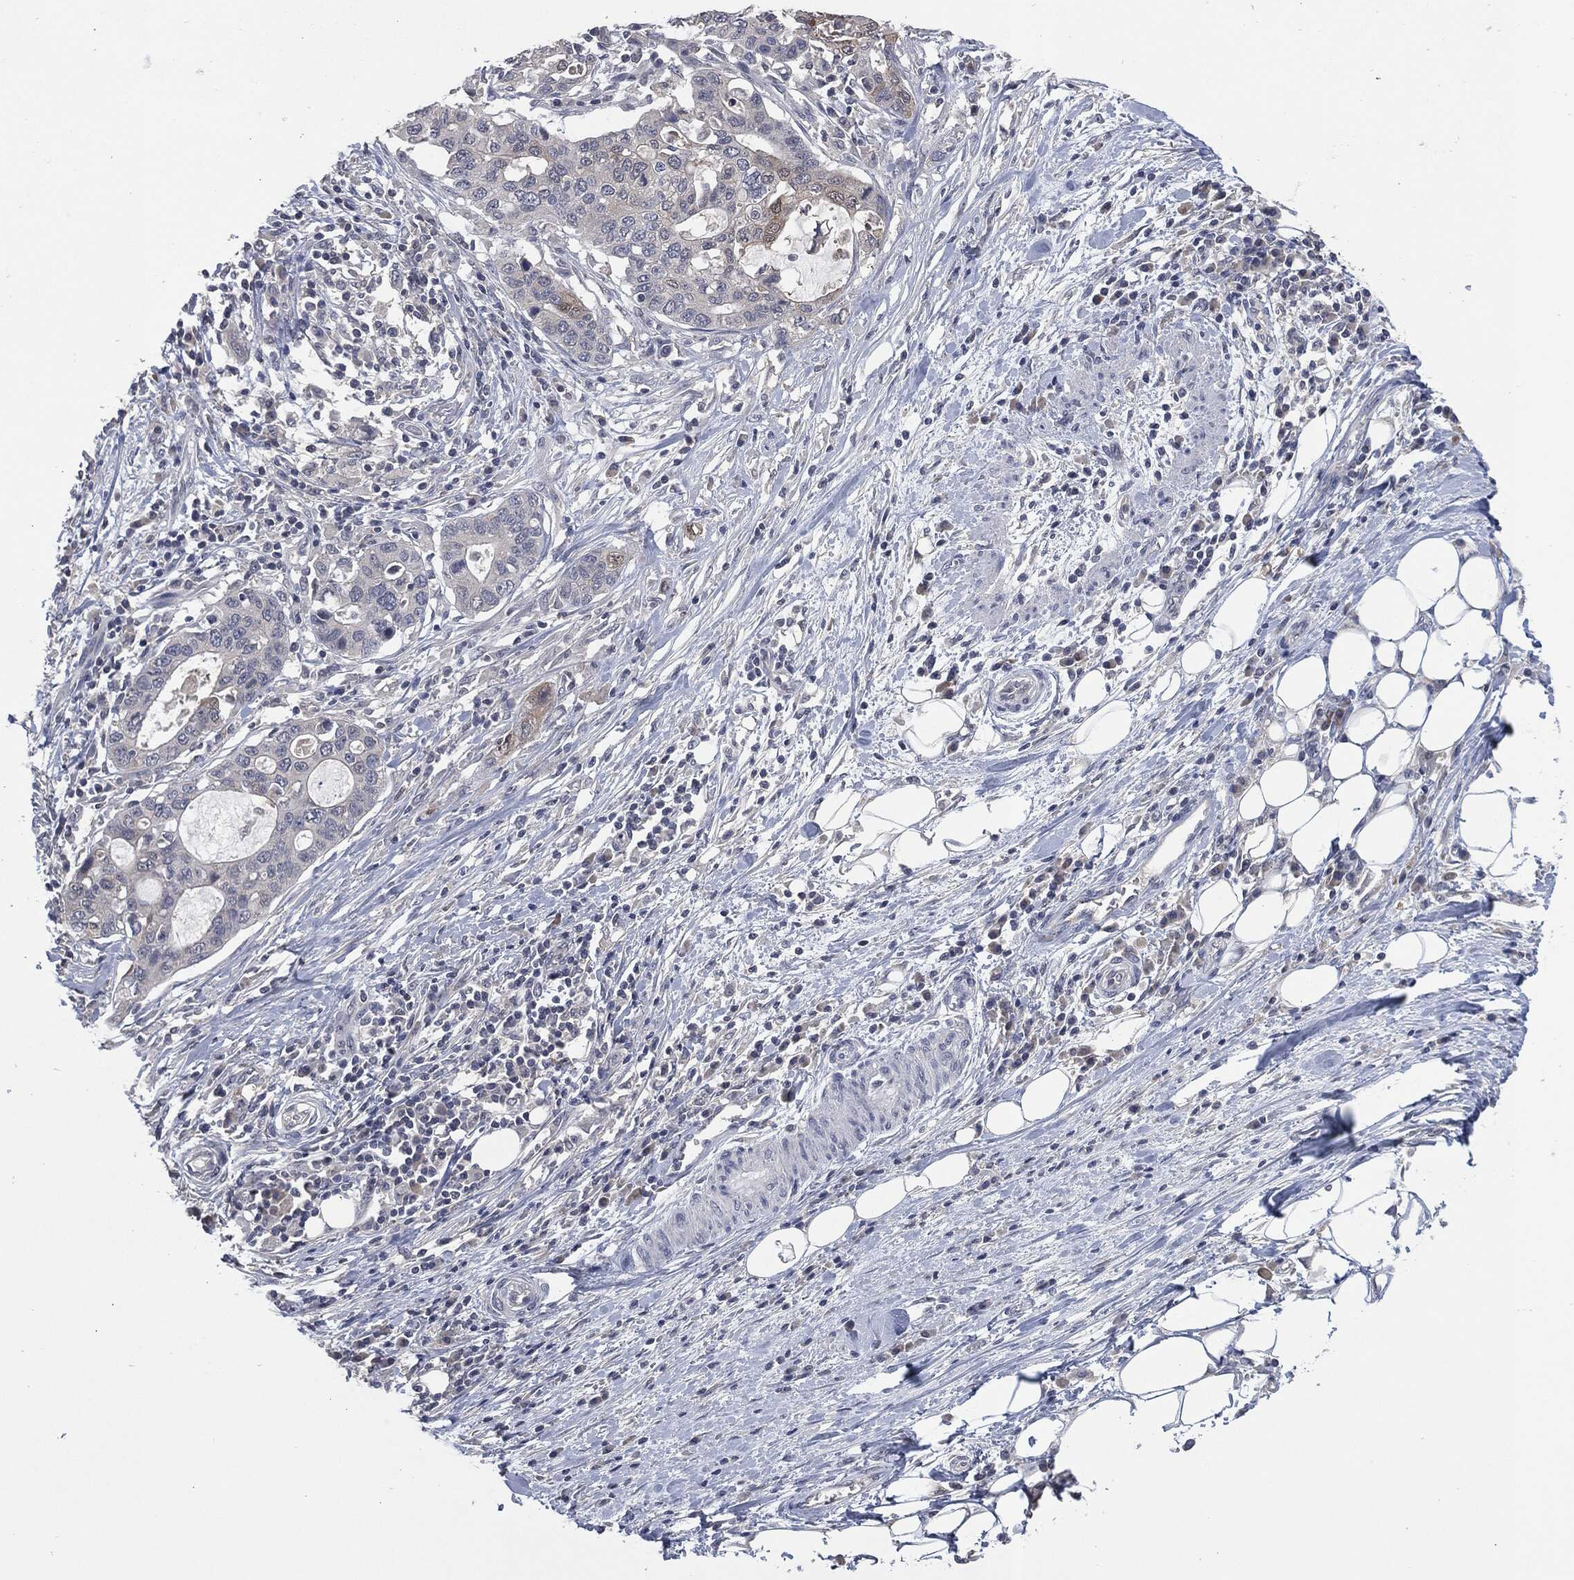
{"staining": {"intensity": "negative", "quantity": "none", "location": "none"}, "tissue": "stomach cancer", "cell_type": "Tumor cells", "image_type": "cancer", "snomed": [{"axis": "morphology", "description": "Adenocarcinoma, NOS"}, {"axis": "topography", "description": "Stomach"}], "caption": "Tumor cells show no significant protein staining in stomach adenocarcinoma. (DAB immunohistochemistry (IHC) with hematoxylin counter stain).", "gene": "IL1RN", "patient": {"sex": "male", "age": 54}}